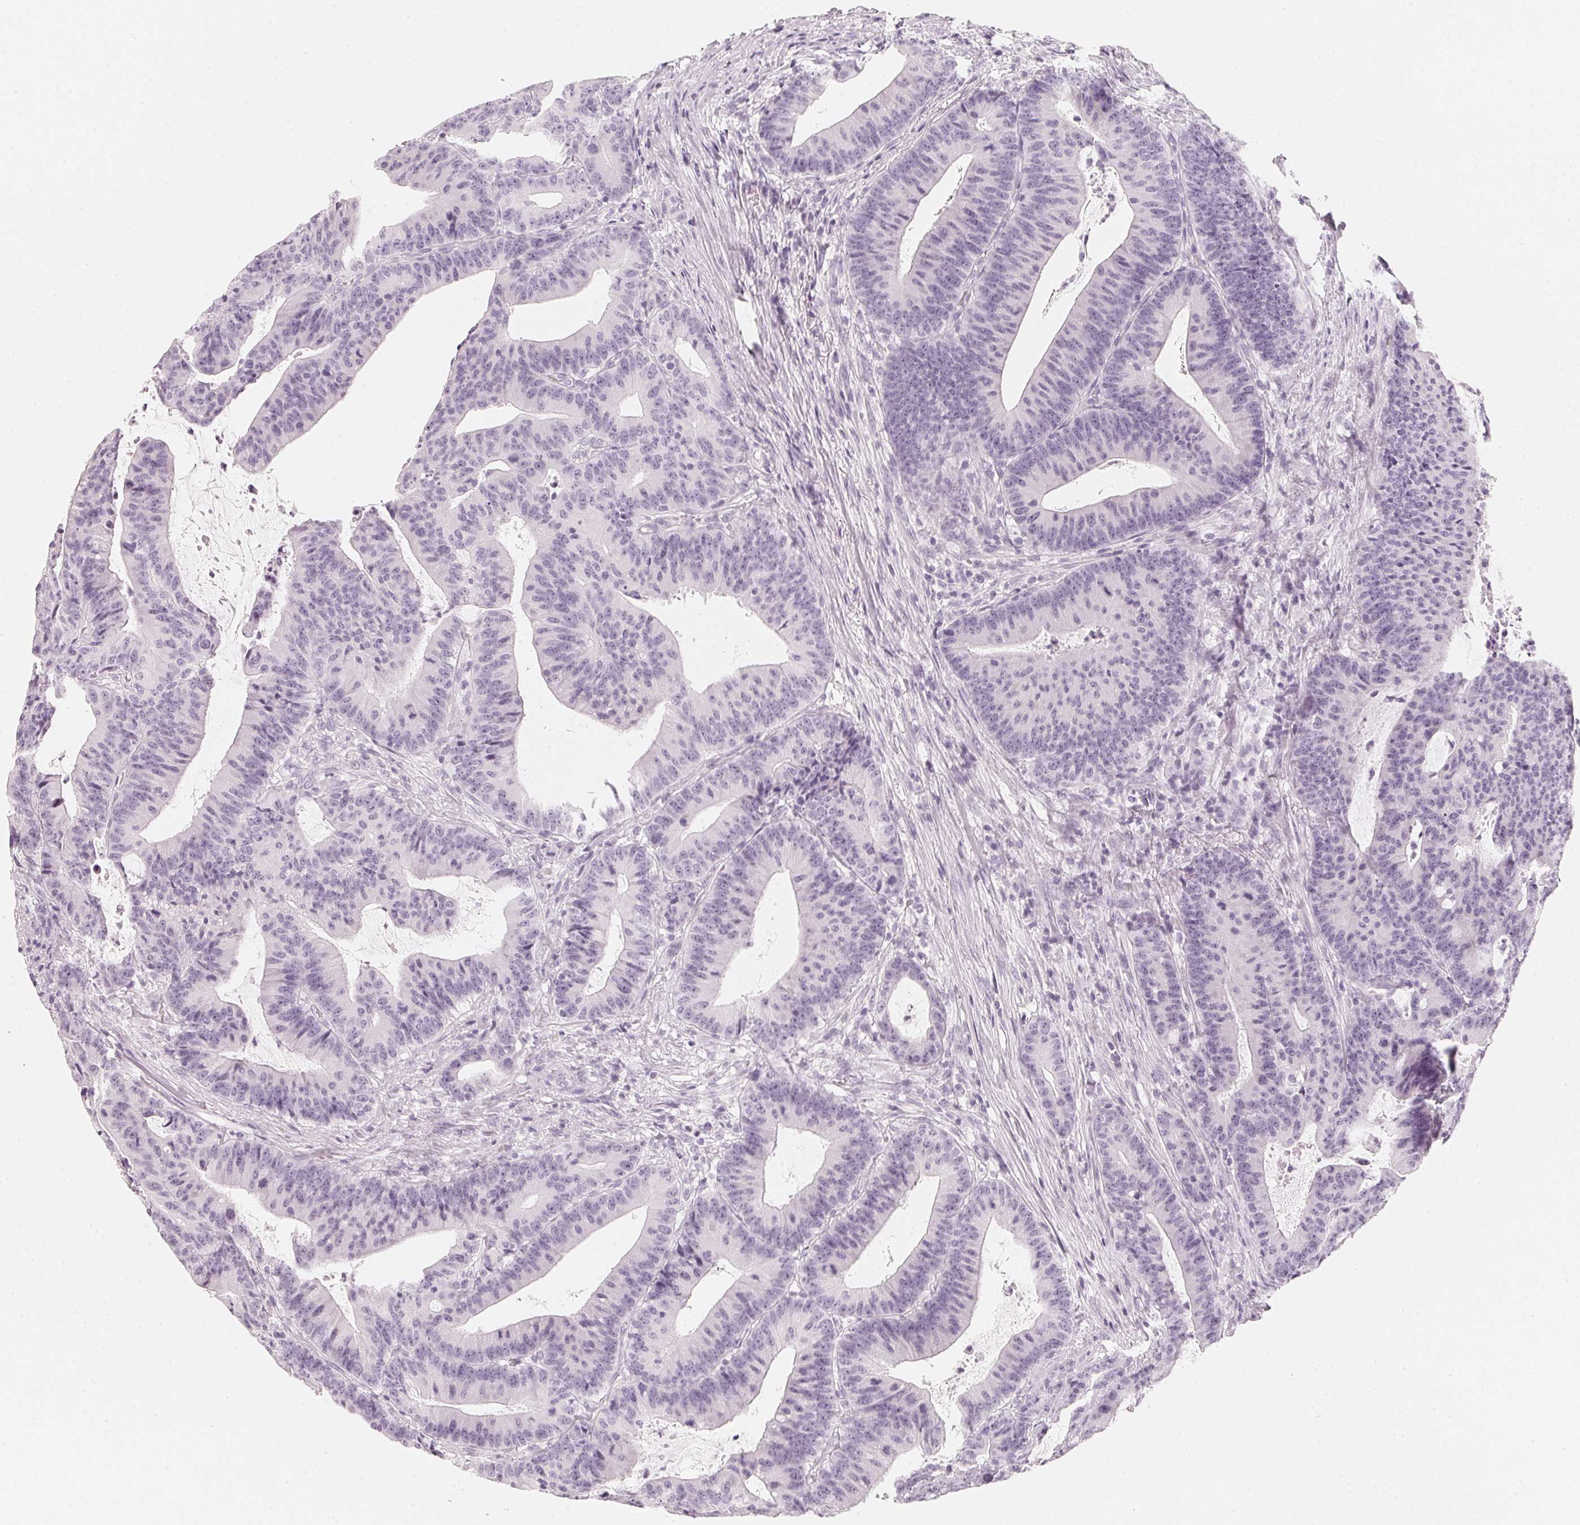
{"staining": {"intensity": "negative", "quantity": "none", "location": "none"}, "tissue": "colorectal cancer", "cell_type": "Tumor cells", "image_type": "cancer", "snomed": [{"axis": "morphology", "description": "Adenocarcinoma, NOS"}, {"axis": "topography", "description": "Colon"}], "caption": "A photomicrograph of human colorectal adenocarcinoma is negative for staining in tumor cells.", "gene": "SLC22A8", "patient": {"sex": "female", "age": 78}}